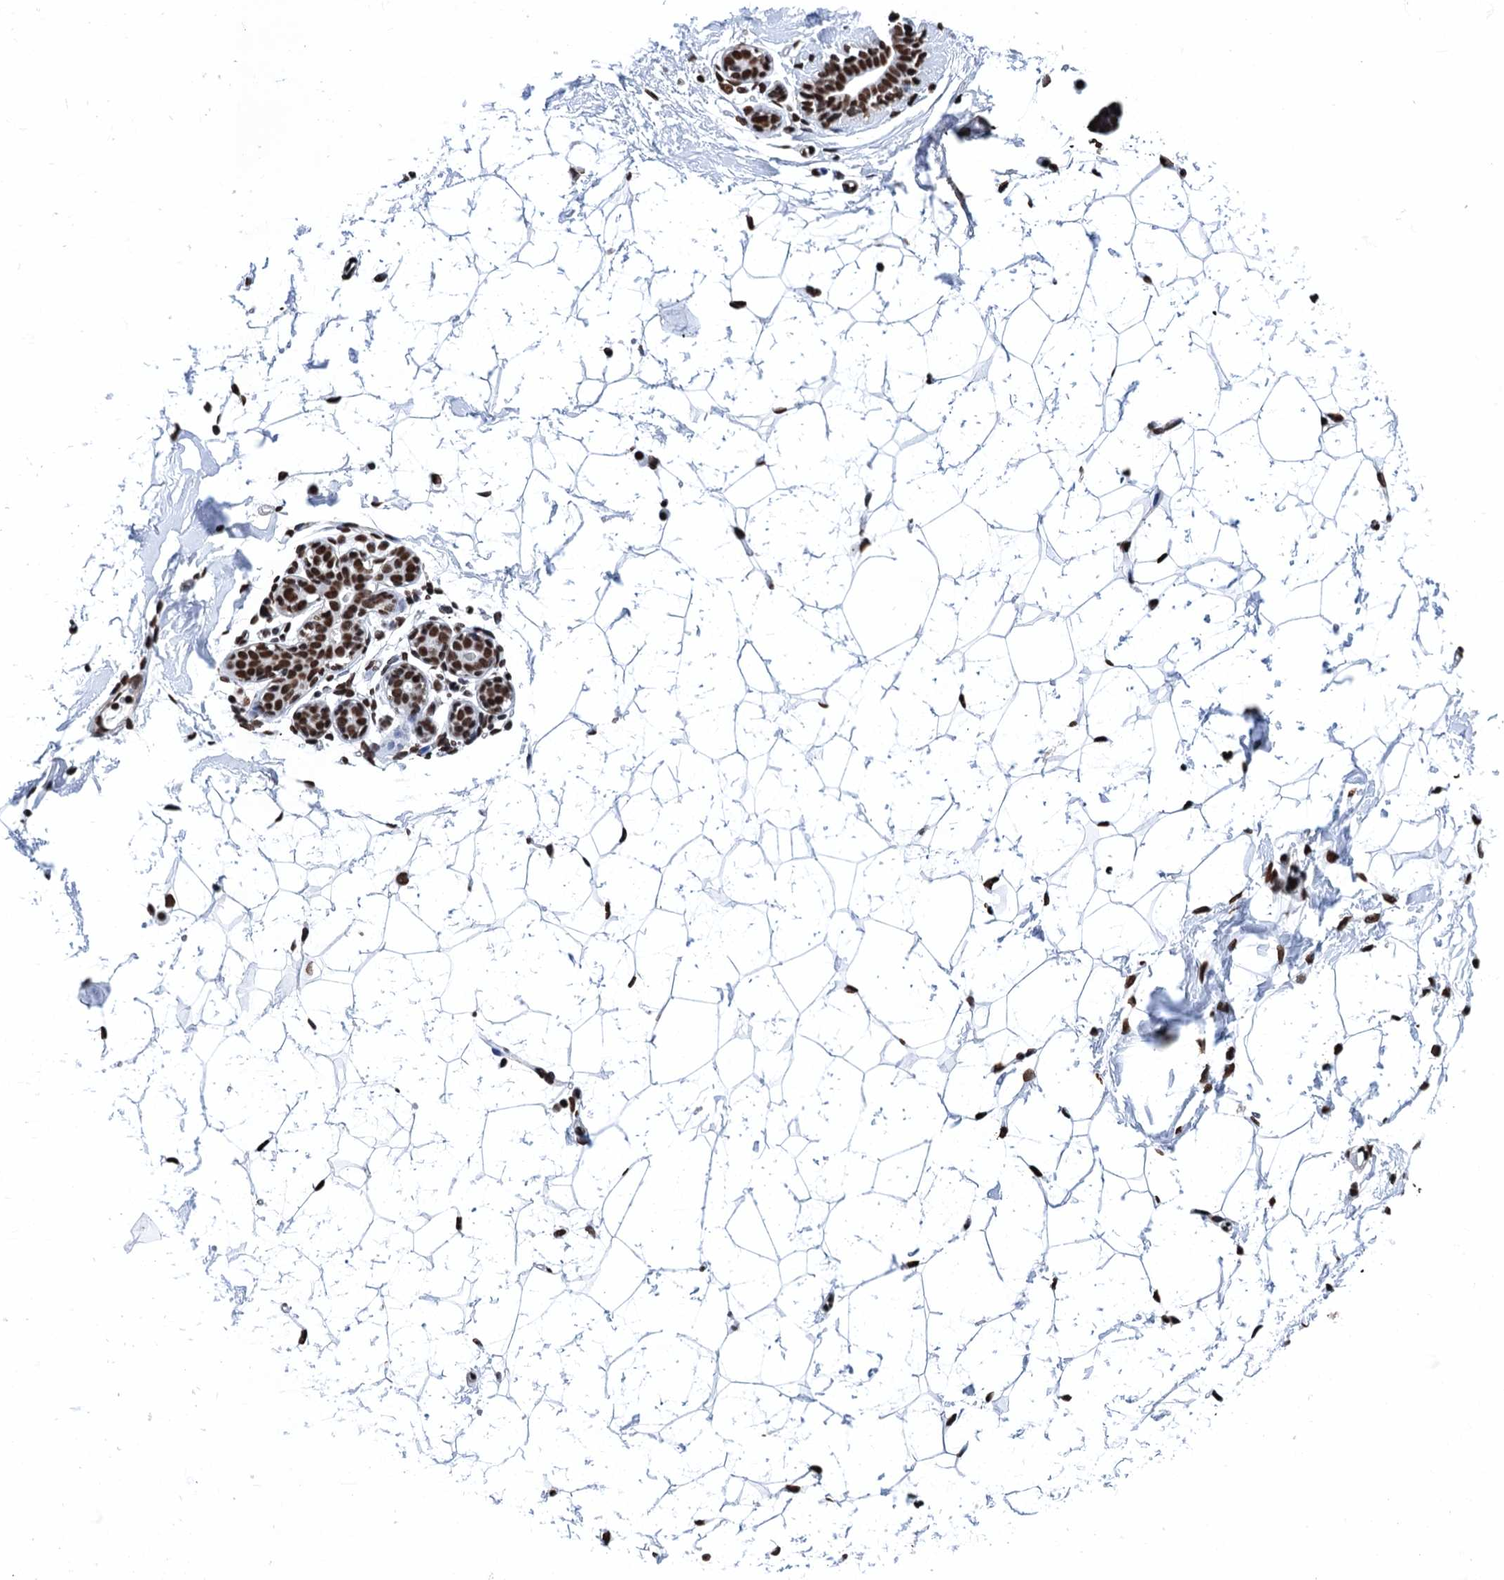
{"staining": {"intensity": "strong", "quantity": ">75%", "location": "nuclear"}, "tissue": "breast", "cell_type": "Adipocytes", "image_type": "normal", "snomed": [{"axis": "morphology", "description": "Normal tissue, NOS"}, {"axis": "morphology", "description": "Adenoma, NOS"}, {"axis": "topography", "description": "Breast"}], "caption": "This micrograph reveals immunohistochemistry staining of normal breast, with high strong nuclear expression in about >75% of adipocytes.", "gene": "UBA2", "patient": {"sex": "female", "age": 23}}